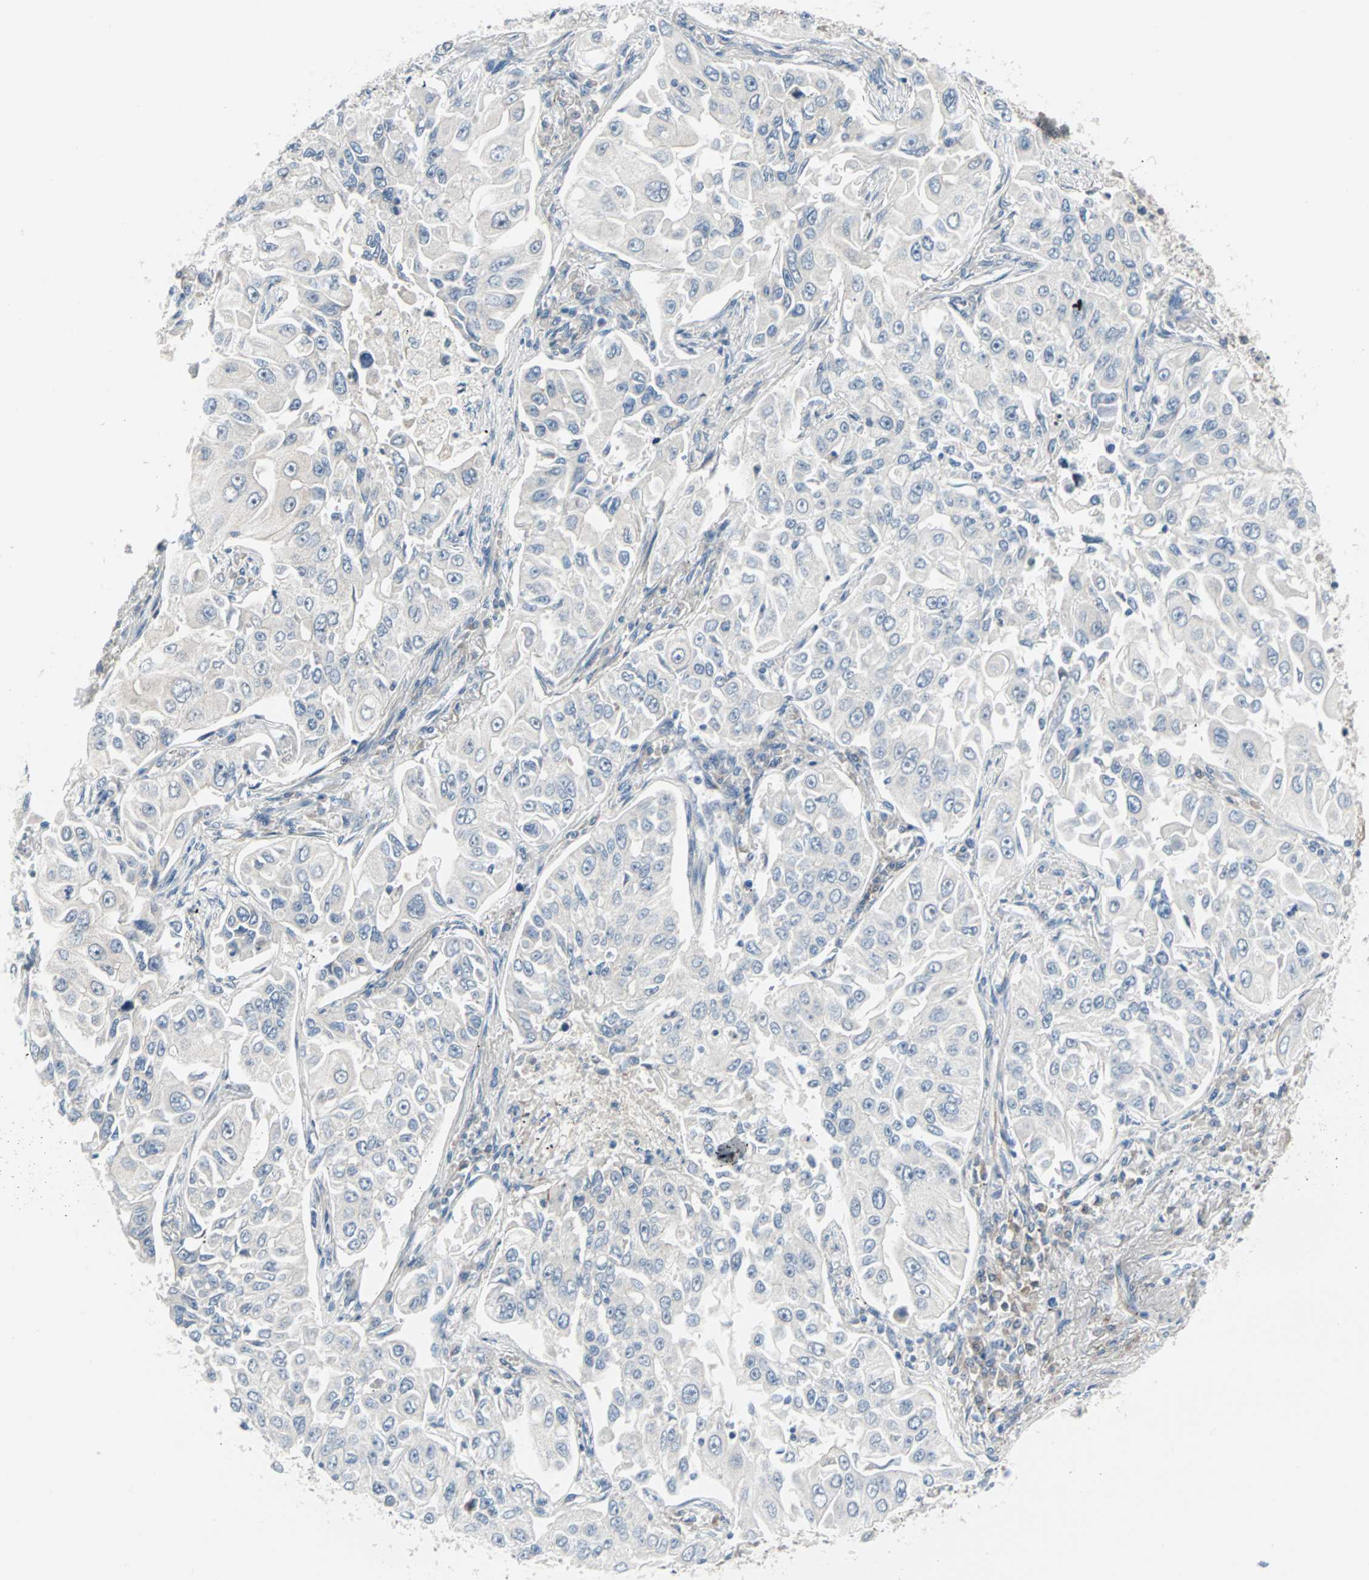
{"staining": {"intensity": "negative", "quantity": "none", "location": "none"}, "tissue": "lung cancer", "cell_type": "Tumor cells", "image_type": "cancer", "snomed": [{"axis": "morphology", "description": "Adenocarcinoma, NOS"}, {"axis": "topography", "description": "Lung"}], "caption": "Immunohistochemical staining of human adenocarcinoma (lung) shows no significant positivity in tumor cells.", "gene": "CASP3", "patient": {"sex": "male", "age": 84}}